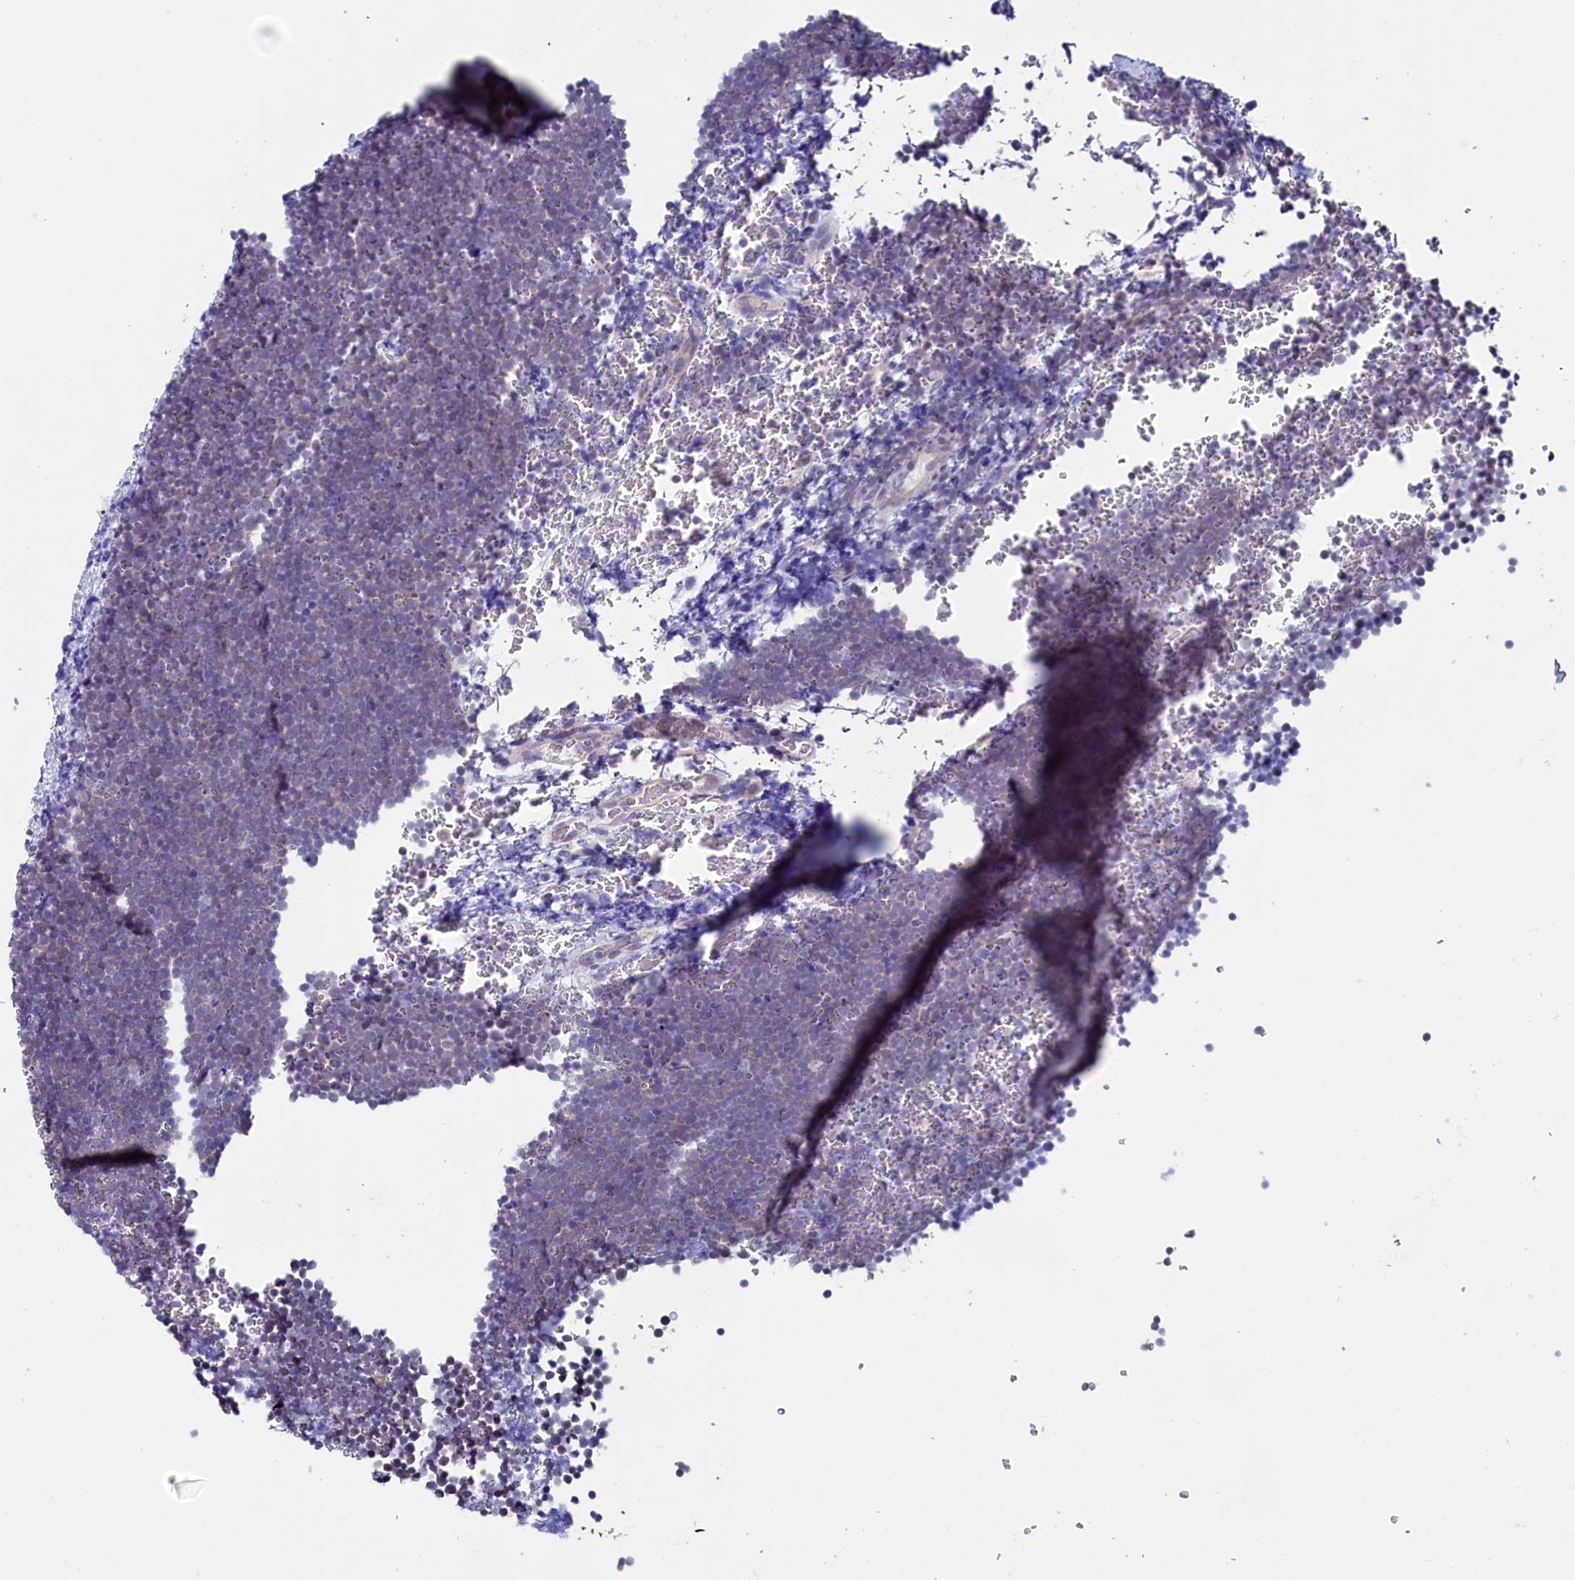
{"staining": {"intensity": "negative", "quantity": "none", "location": "none"}, "tissue": "lymphoma", "cell_type": "Tumor cells", "image_type": "cancer", "snomed": [{"axis": "morphology", "description": "Malignant lymphoma, non-Hodgkin's type, High grade"}, {"axis": "topography", "description": "Lymph node"}], "caption": "The image displays no significant expression in tumor cells of malignant lymphoma, non-Hodgkin's type (high-grade).", "gene": "CIAPIN1", "patient": {"sex": "male", "age": 13}}